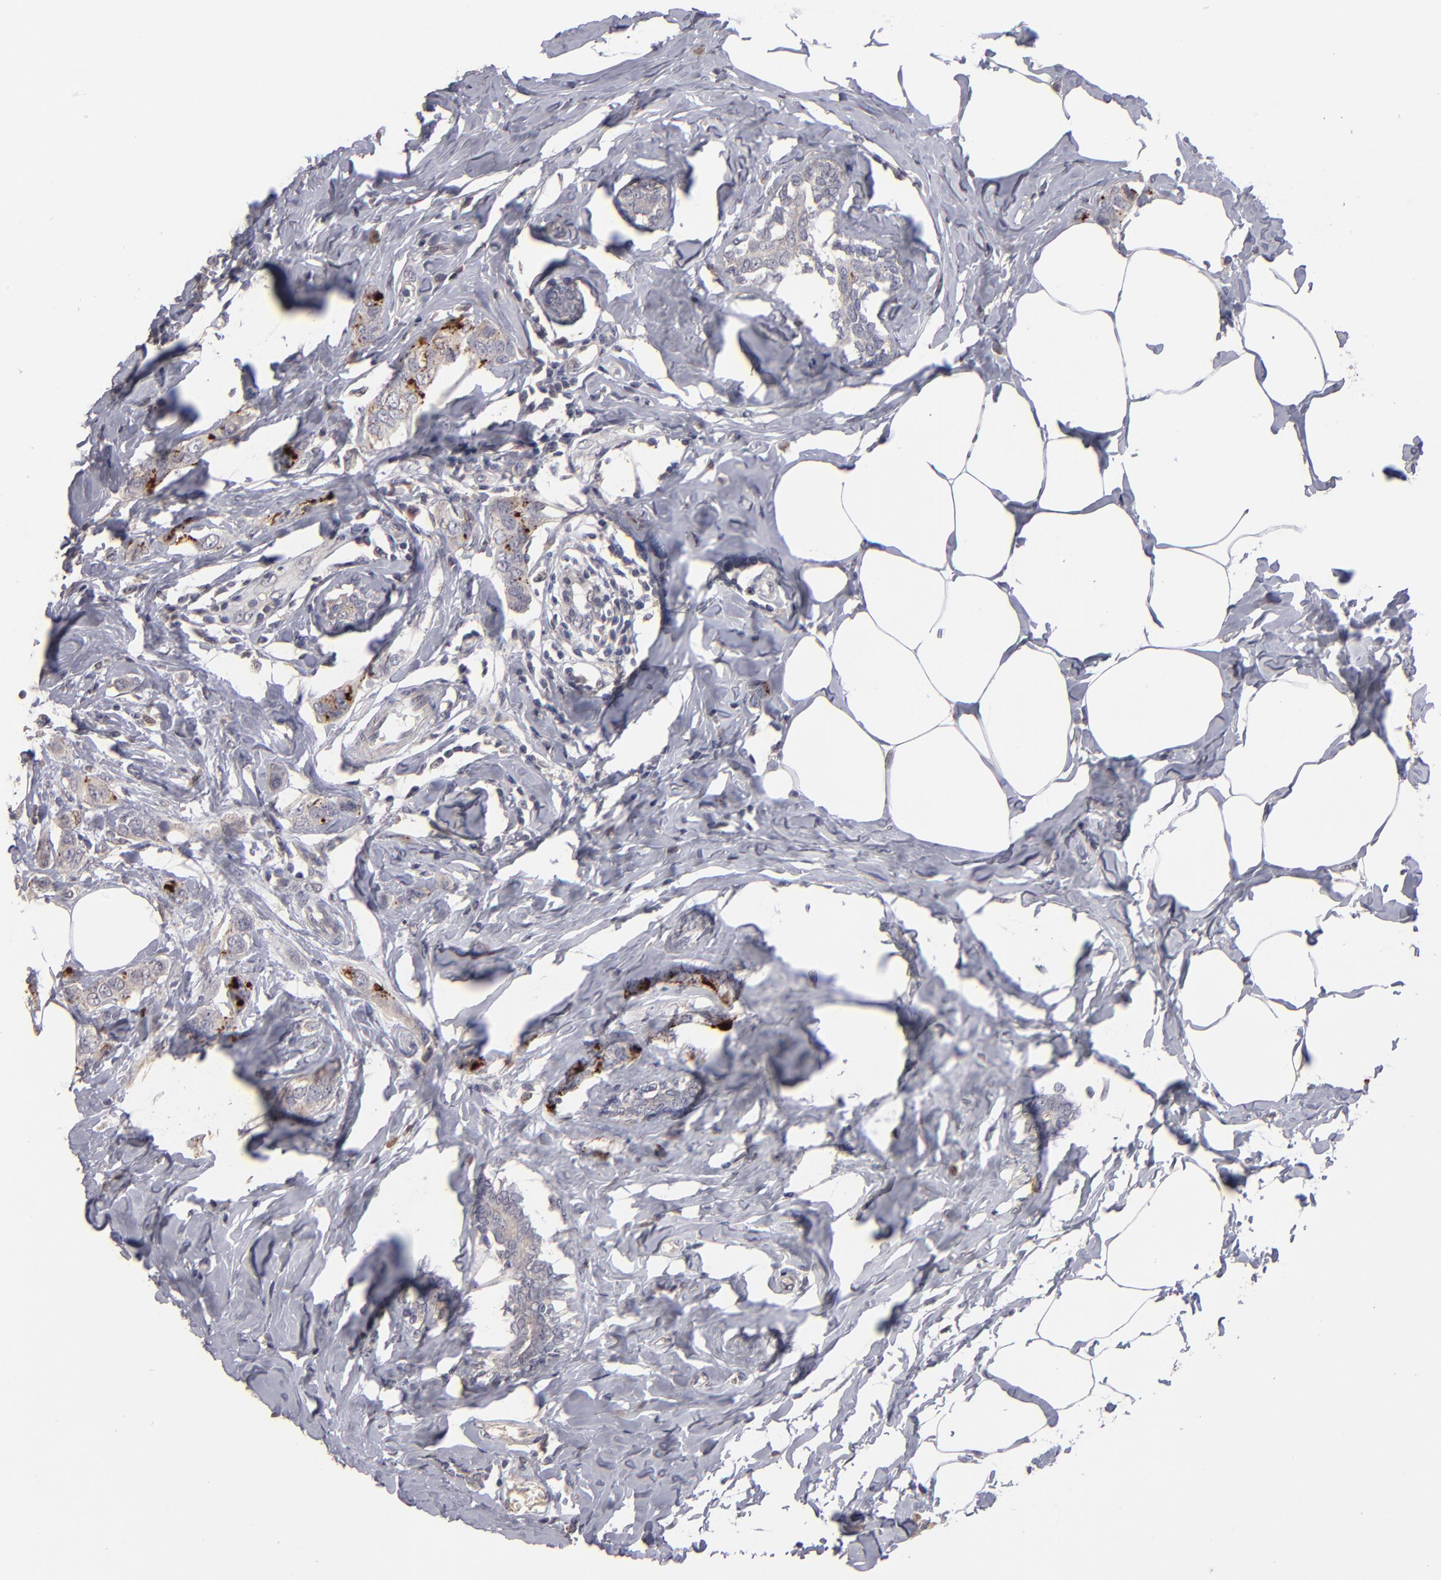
{"staining": {"intensity": "moderate", "quantity": "<25%", "location": "cytoplasmic/membranous"}, "tissue": "breast cancer", "cell_type": "Tumor cells", "image_type": "cancer", "snomed": [{"axis": "morphology", "description": "Normal tissue, NOS"}, {"axis": "morphology", "description": "Duct carcinoma"}, {"axis": "topography", "description": "Breast"}], "caption": "Immunohistochemical staining of breast intraductal carcinoma shows moderate cytoplasmic/membranous protein staining in about <25% of tumor cells.", "gene": "GPM6B", "patient": {"sex": "female", "age": 50}}